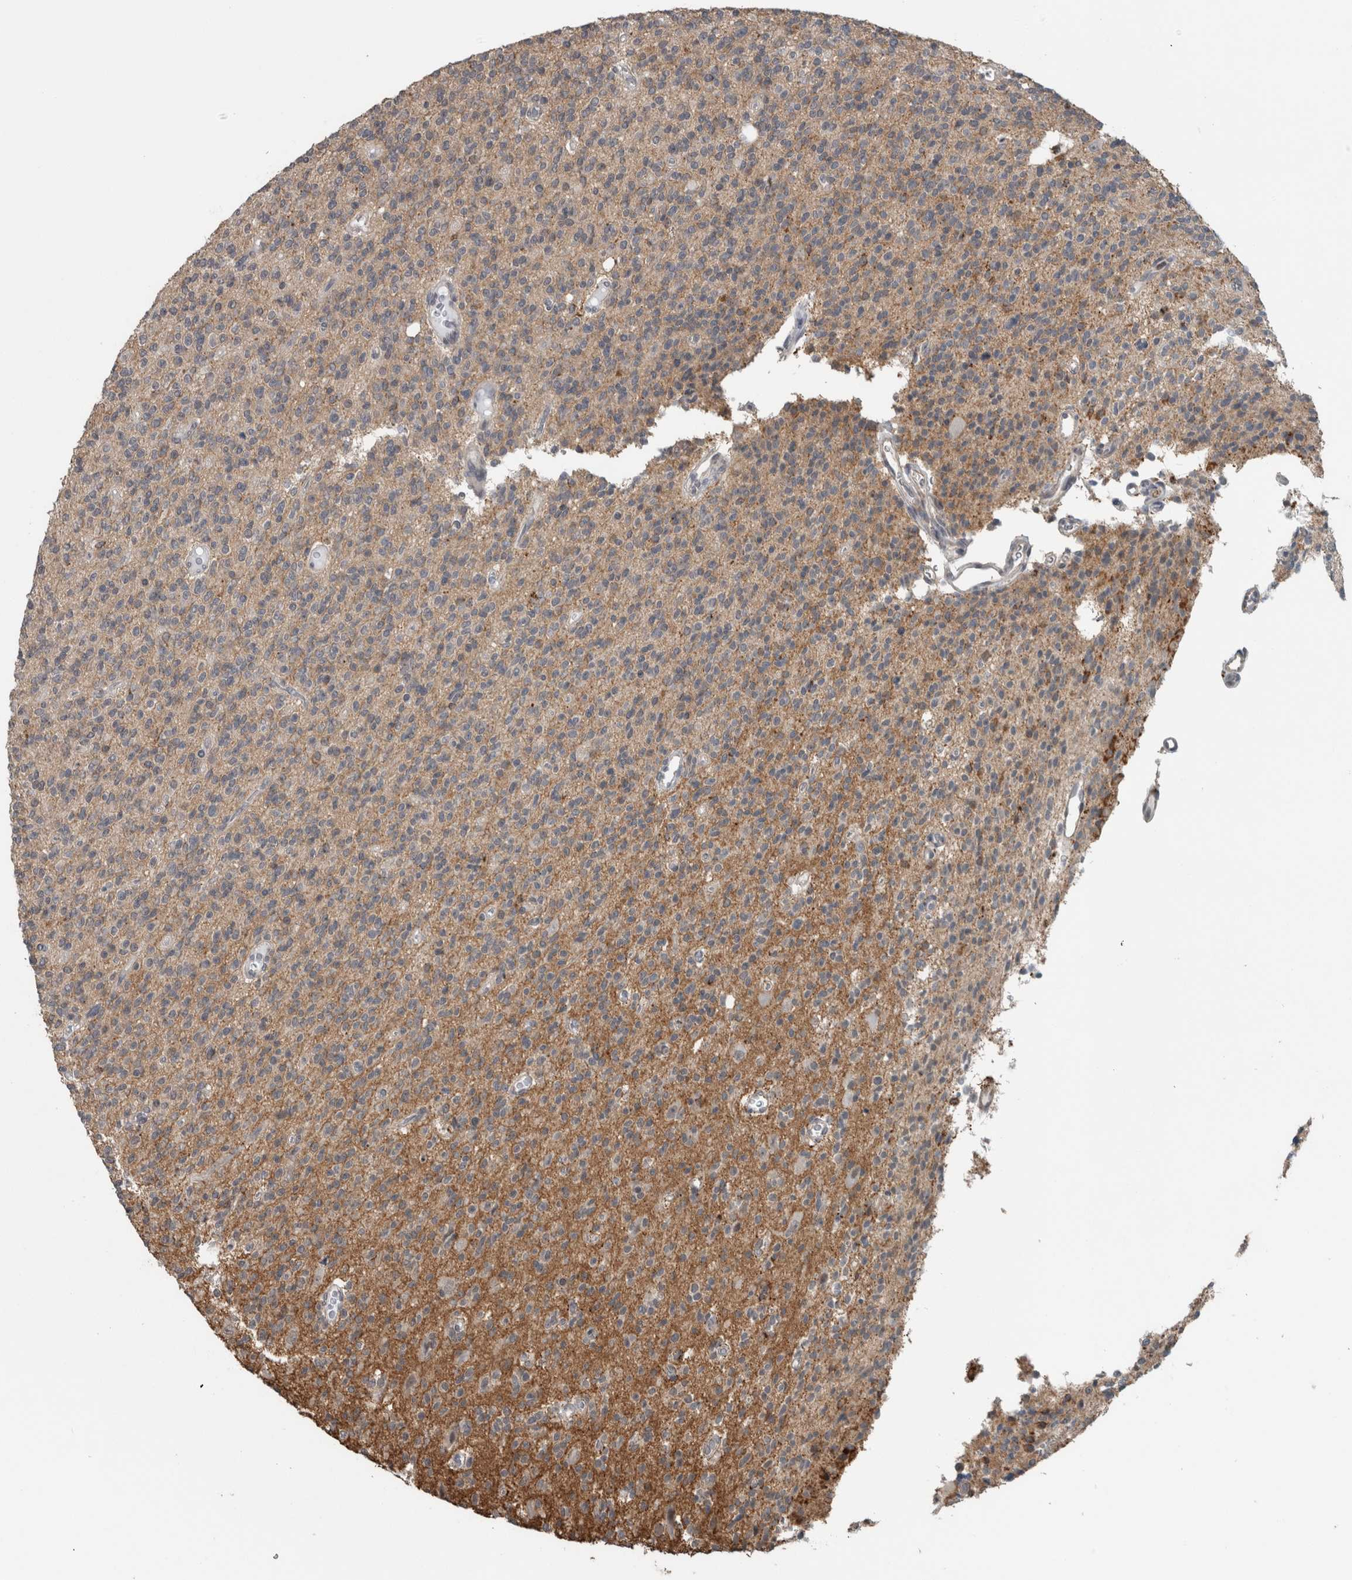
{"staining": {"intensity": "negative", "quantity": "none", "location": "none"}, "tissue": "glioma", "cell_type": "Tumor cells", "image_type": "cancer", "snomed": [{"axis": "morphology", "description": "Glioma, malignant, High grade"}, {"axis": "topography", "description": "Brain"}], "caption": "DAB (3,3'-diaminobenzidine) immunohistochemical staining of human malignant glioma (high-grade) demonstrates no significant staining in tumor cells.", "gene": "ACSF2", "patient": {"sex": "male", "age": 34}}